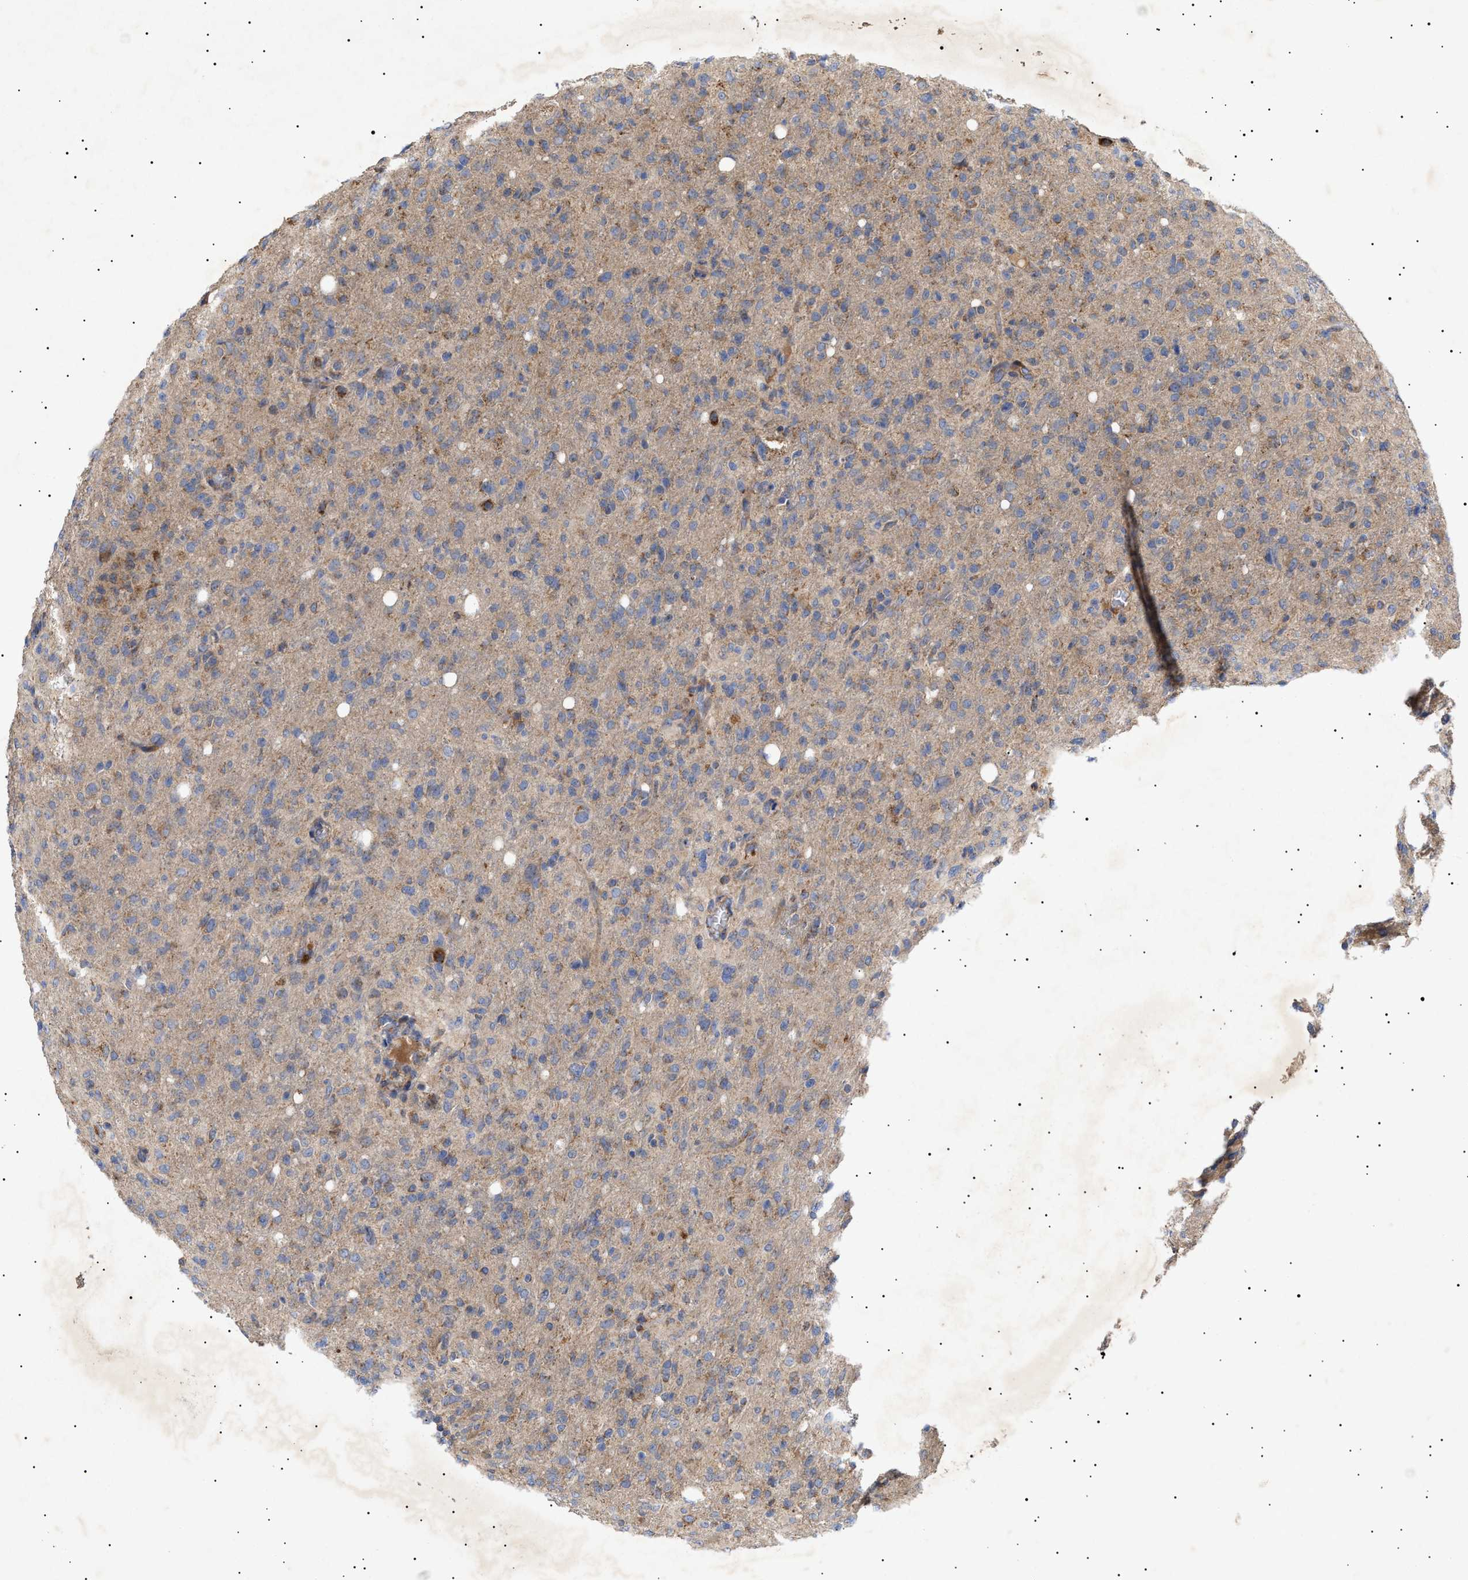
{"staining": {"intensity": "weak", "quantity": ">75%", "location": "cytoplasmic/membranous"}, "tissue": "glioma", "cell_type": "Tumor cells", "image_type": "cancer", "snomed": [{"axis": "morphology", "description": "Glioma, malignant, High grade"}, {"axis": "topography", "description": "Brain"}], "caption": "Immunohistochemistry (IHC) photomicrograph of neoplastic tissue: human glioma stained using IHC displays low levels of weak protein expression localized specifically in the cytoplasmic/membranous of tumor cells, appearing as a cytoplasmic/membranous brown color.", "gene": "MRPL10", "patient": {"sex": "female", "age": 57}}